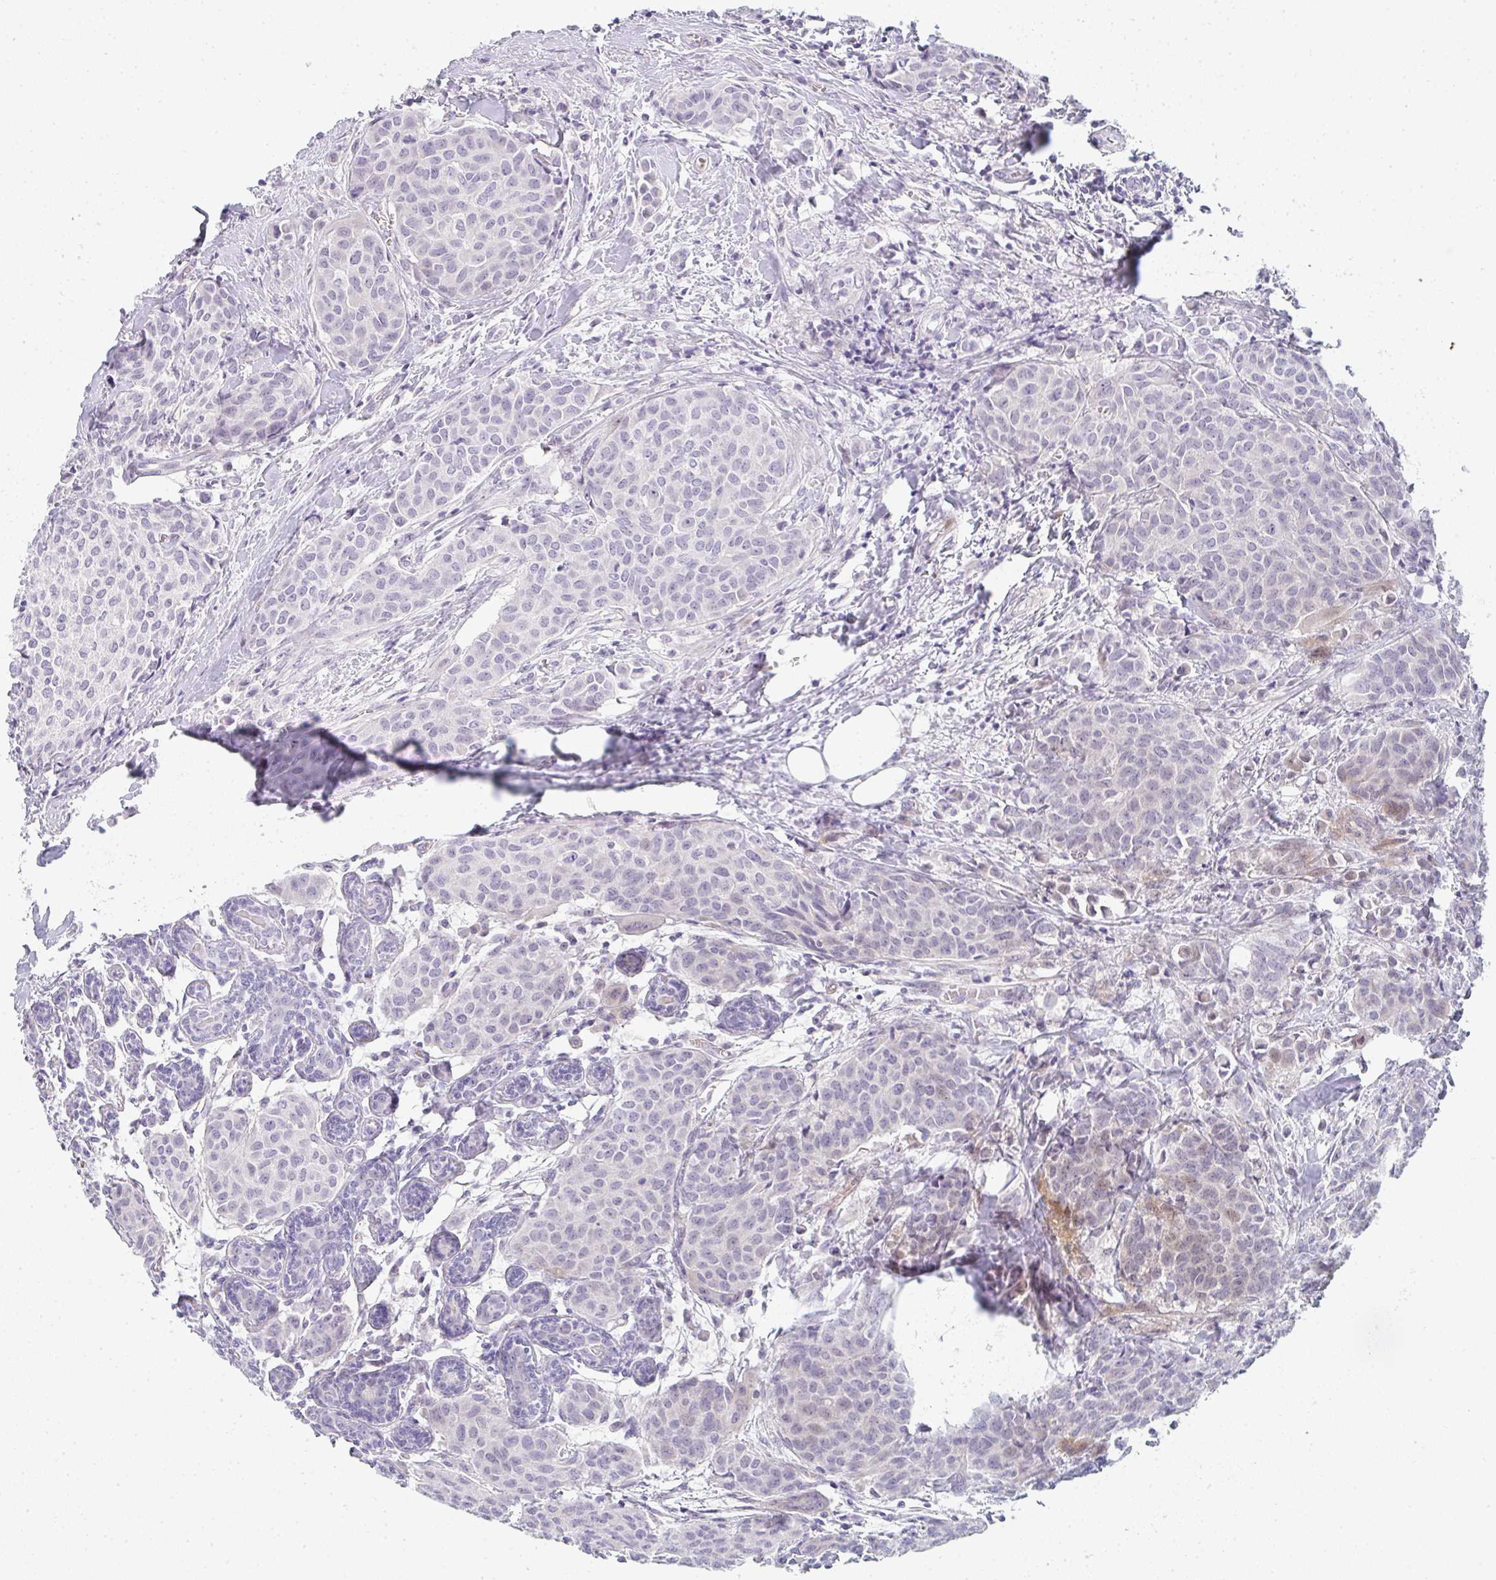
{"staining": {"intensity": "weak", "quantity": "<25%", "location": "cytoplasmic/membranous,nuclear"}, "tissue": "breast cancer", "cell_type": "Tumor cells", "image_type": "cancer", "snomed": [{"axis": "morphology", "description": "Duct carcinoma"}, {"axis": "topography", "description": "Breast"}], "caption": "This is an IHC micrograph of human breast cancer (invasive ductal carcinoma). There is no expression in tumor cells.", "gene": "NEU2", "patient": {"sex": "female", "age": 47}}